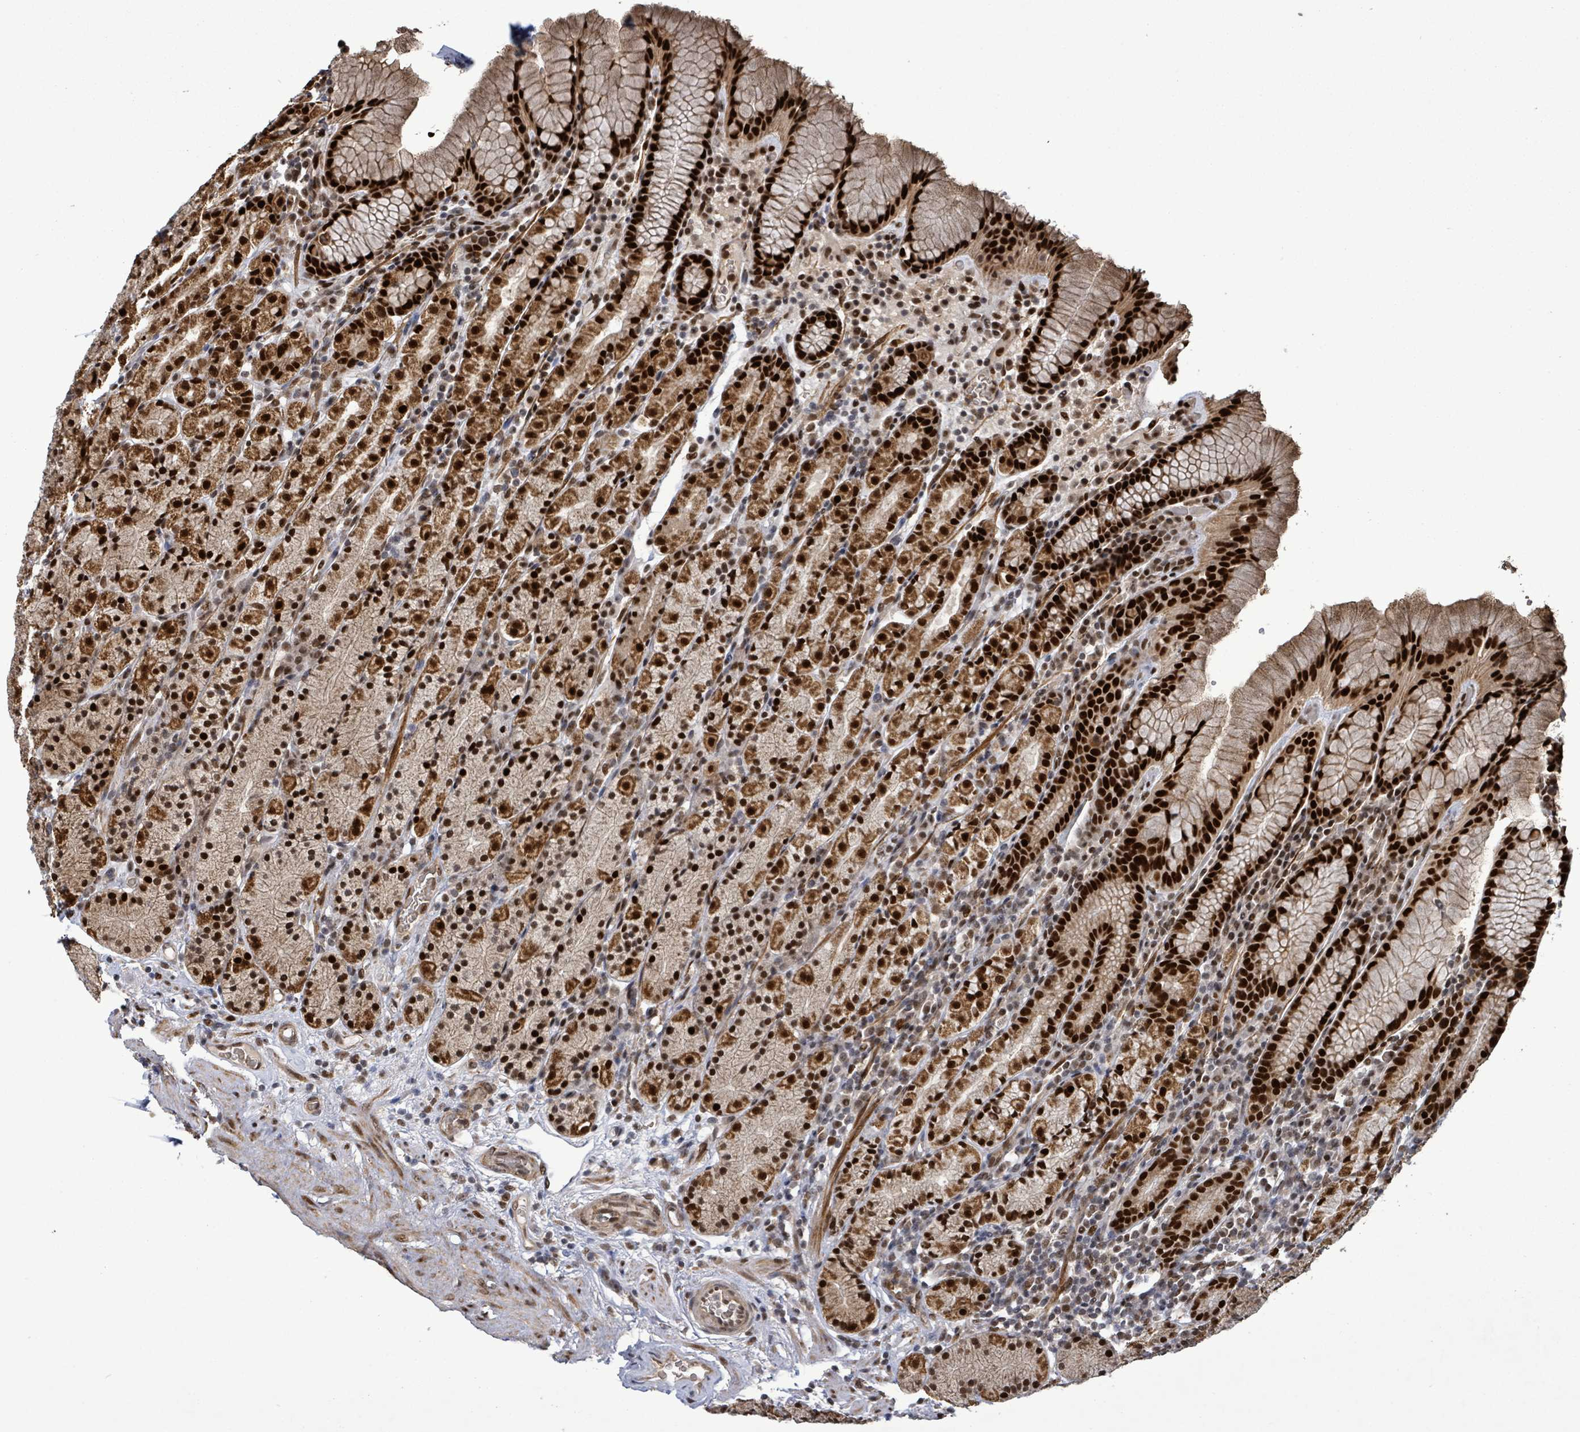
{"staining": {"intensity": "strong", "quantity": ">75%", "location": "cytoplasmic/membranous,nuclear"}, "tissue": "stomach", "cell_type": "Glandular cells", "image_type": "normal", "snomed": [{"axis": "morphology", "description": "Normal tissue, NOS"}, {"axis": "topography", "description": "Stomach, upper"}, {"axis": "topography", "description": "Stomach"}], "caption": "Glandular cells show strong cytoplasmic/membranous,nuclear staining in approximately >75% of cells in normal stomach. The staining is performed using DAB (3,3'-diaminobenzidine) brown chromogen to label protein expression. The nuclei are counter-stained blue using hematoxylin.", "gene": "PATZ1", "patient": {"sex": "male", "age": 62}}